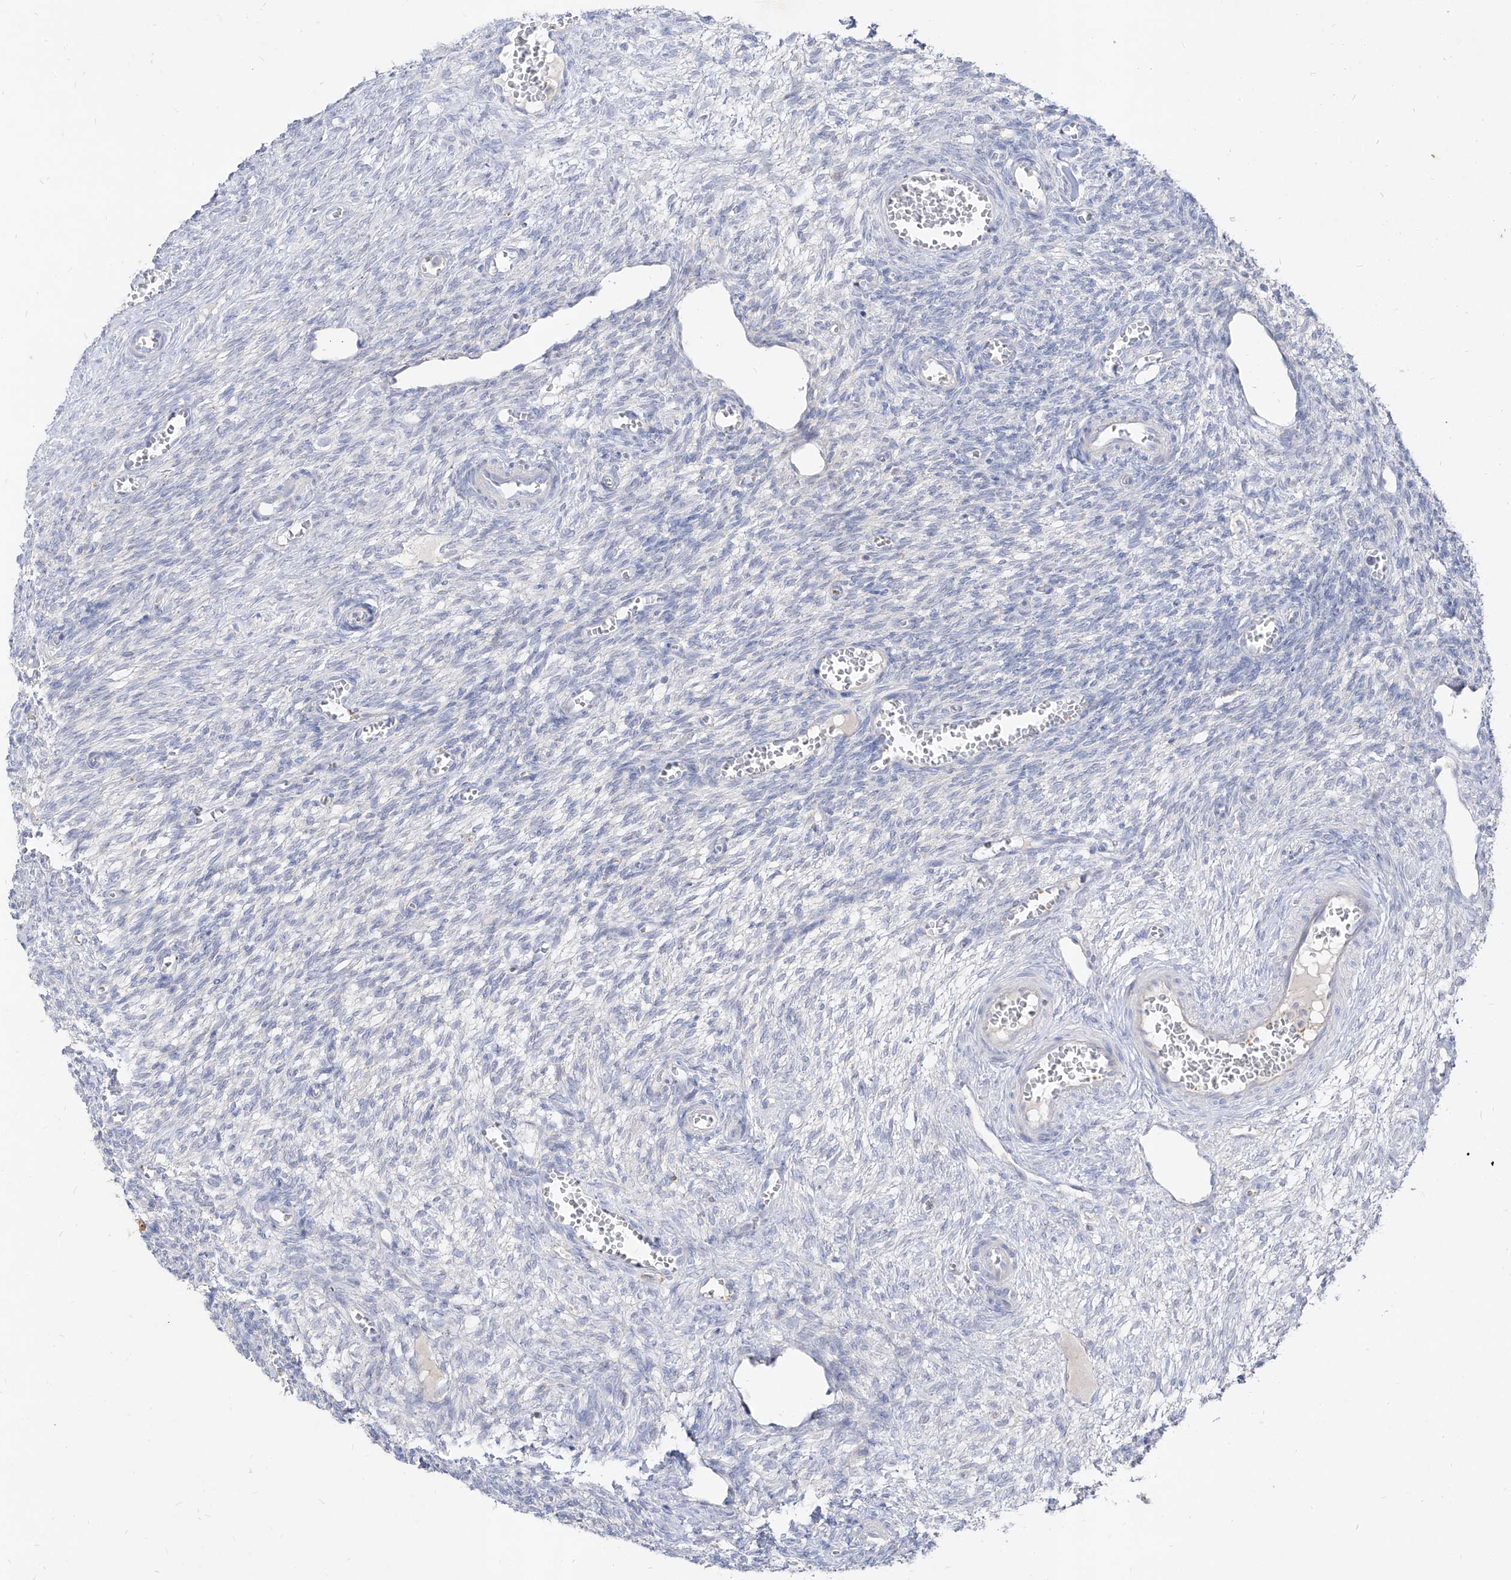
{"staining": {"intensity": "negative", "quantity": "none", "location": "none"}, "tissue": "ovary", "cell_type": "Ovarian stroma cells", "image_type": "normal", "snomed": [{"axis": "morphology", "description": "Normal tissue, NOS"}, {"axis": "topography", "description": "Ovary"}], "caption": "This is an immunohistochemistry (IHC) micrograph of benign human ovary. There is no staining in ovarian stroma cells.", "gene": "RBFOX3", "patient": {"sex": "female", "age": 27}}